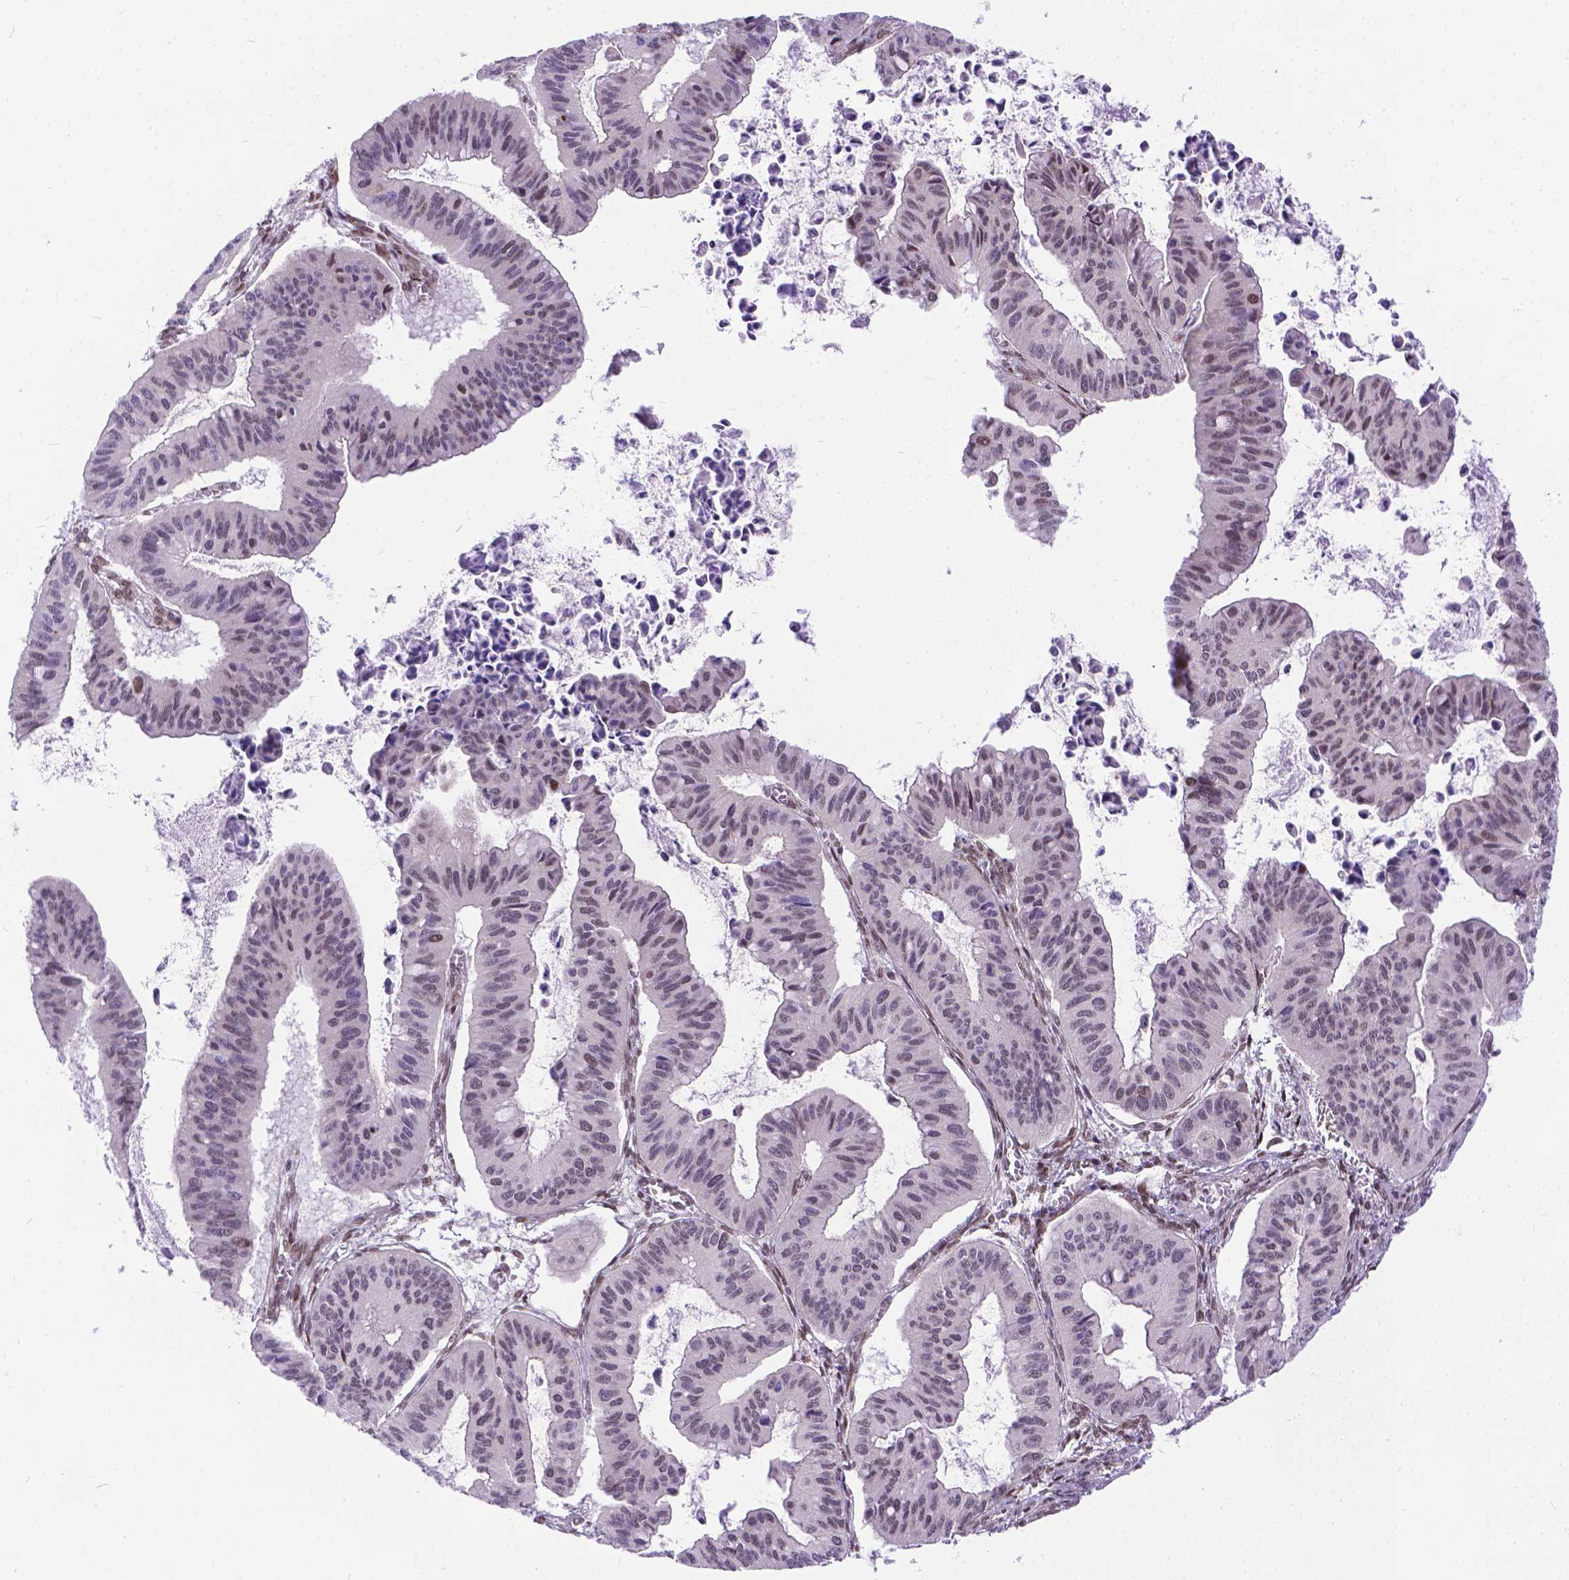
{"staining": {"intensity": "weak", "quantity": "<25%", "location": "nuclear"}, "tissue": "ovarian cancer", "cell_type": "Tumor cells", "image_type": "cancer", "snomed": [{"axis": "morphology", "description": "Cystadenocarcinoma, mucinous, NOS"}, {"axis": "topography", "description": "Ovary"}], "caption": "Immunohistochemical staining of human ovarian cancer (mucinous cystadenocarcinoma) displays no significant positivity in tumor cells.", "gene": "FAM124B", "patient": {"sex": "female", "age": 72}}